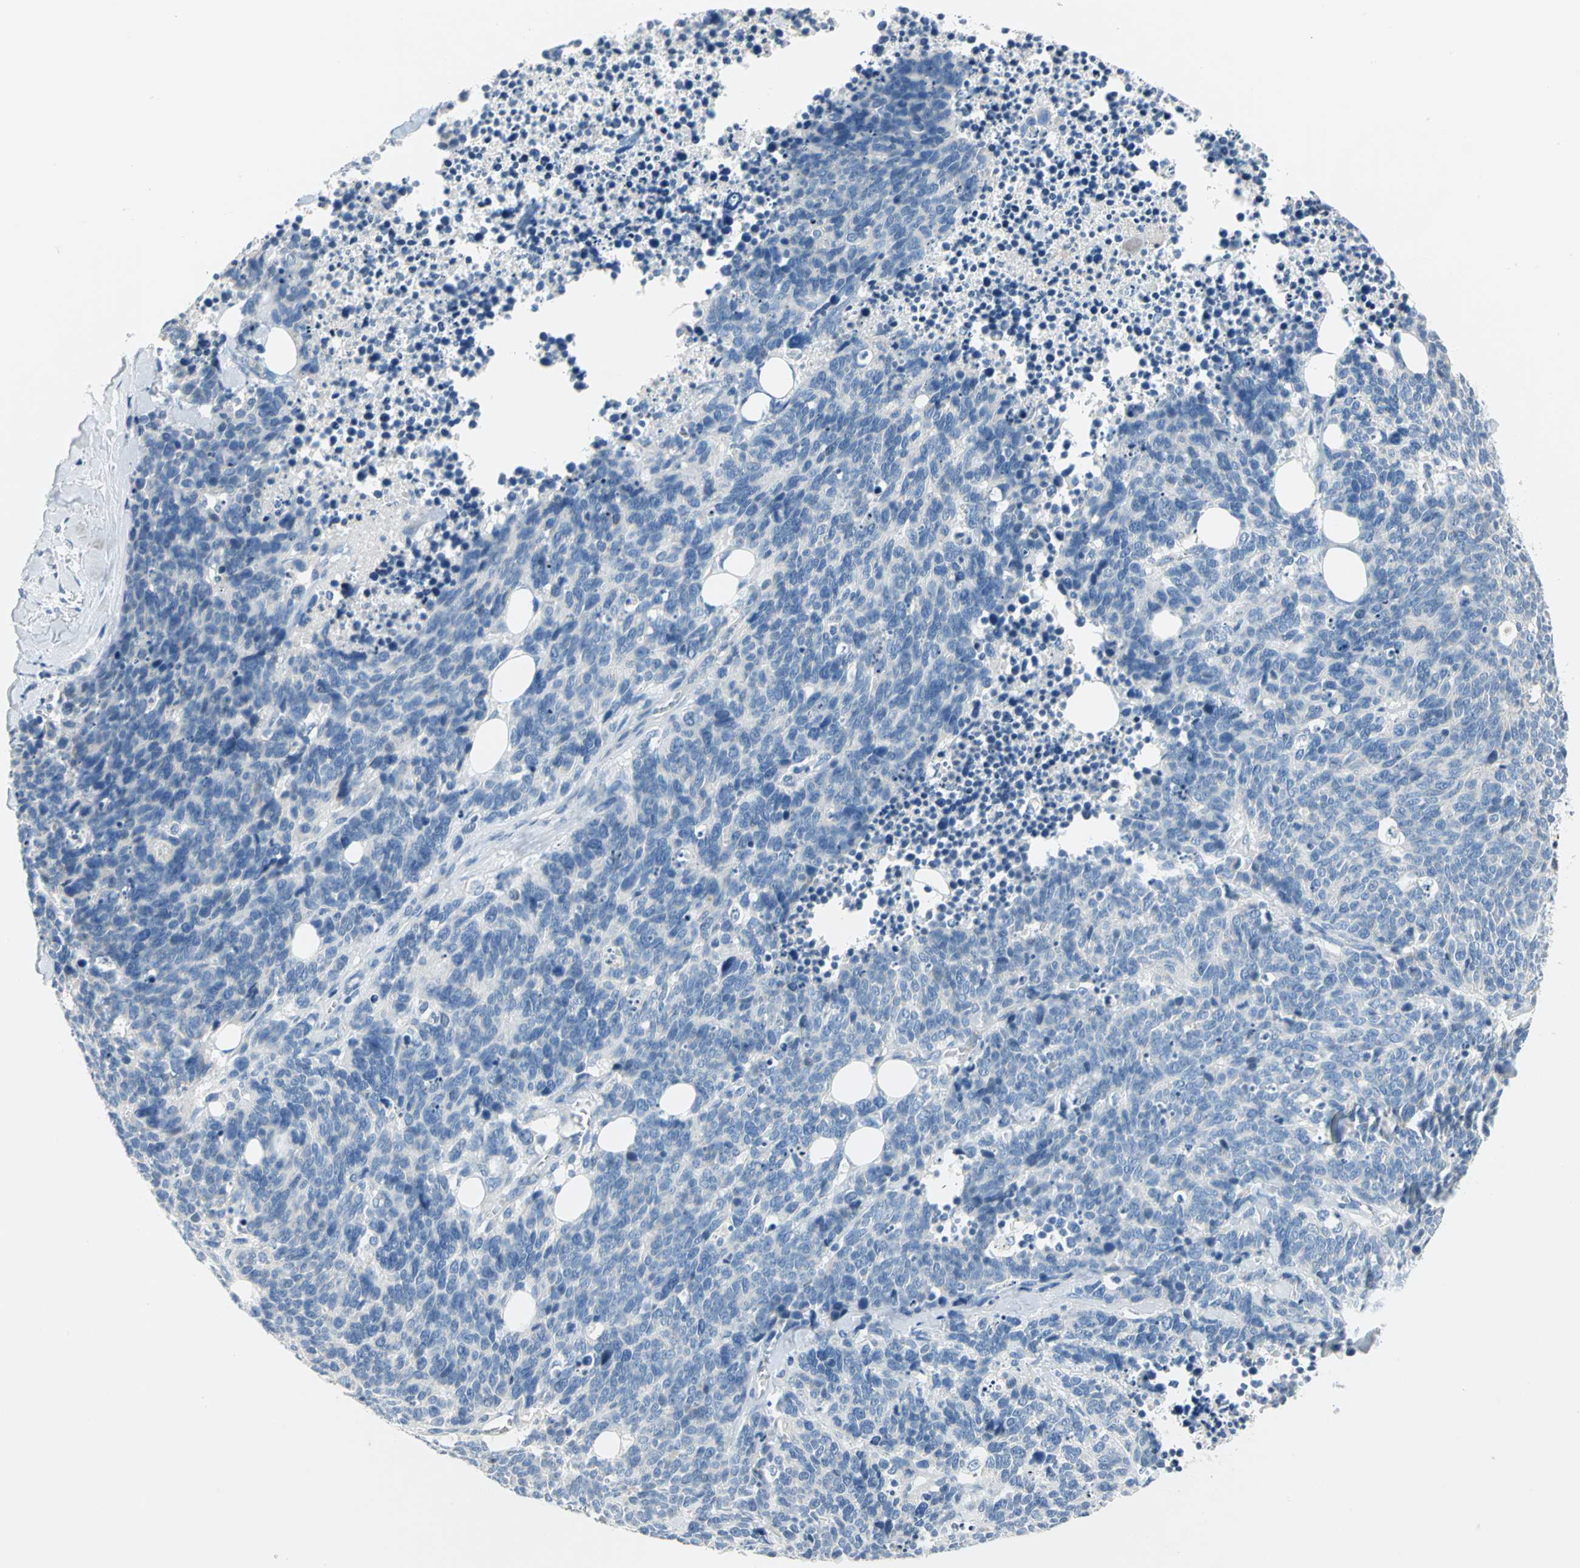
{"staining": {"intensity": "negative", "quantity": "none", "location": "none"}, "tissue": "lung cancer", "cell_type": "Tumor cells", "image_type": "cancer", "snomed": [{"axis": "morphology", "description": "Neoplasm, malignant, NOS"}, {"axis": "topography", "description": "Lung"}], "caption": "Immunohistochemistry histopathology image of neoplastic tissue: human lung cancer (neoplasm (malignant)) stained with DAB (3,3'-diaminobenzidine) shows no significant protein expression in tumor cells. (Immunohistochemistry (ihc), brightfield microscopy, high magnification).", "gene": "ALOX15", "patient": {"sex": "female", "age": 58}}